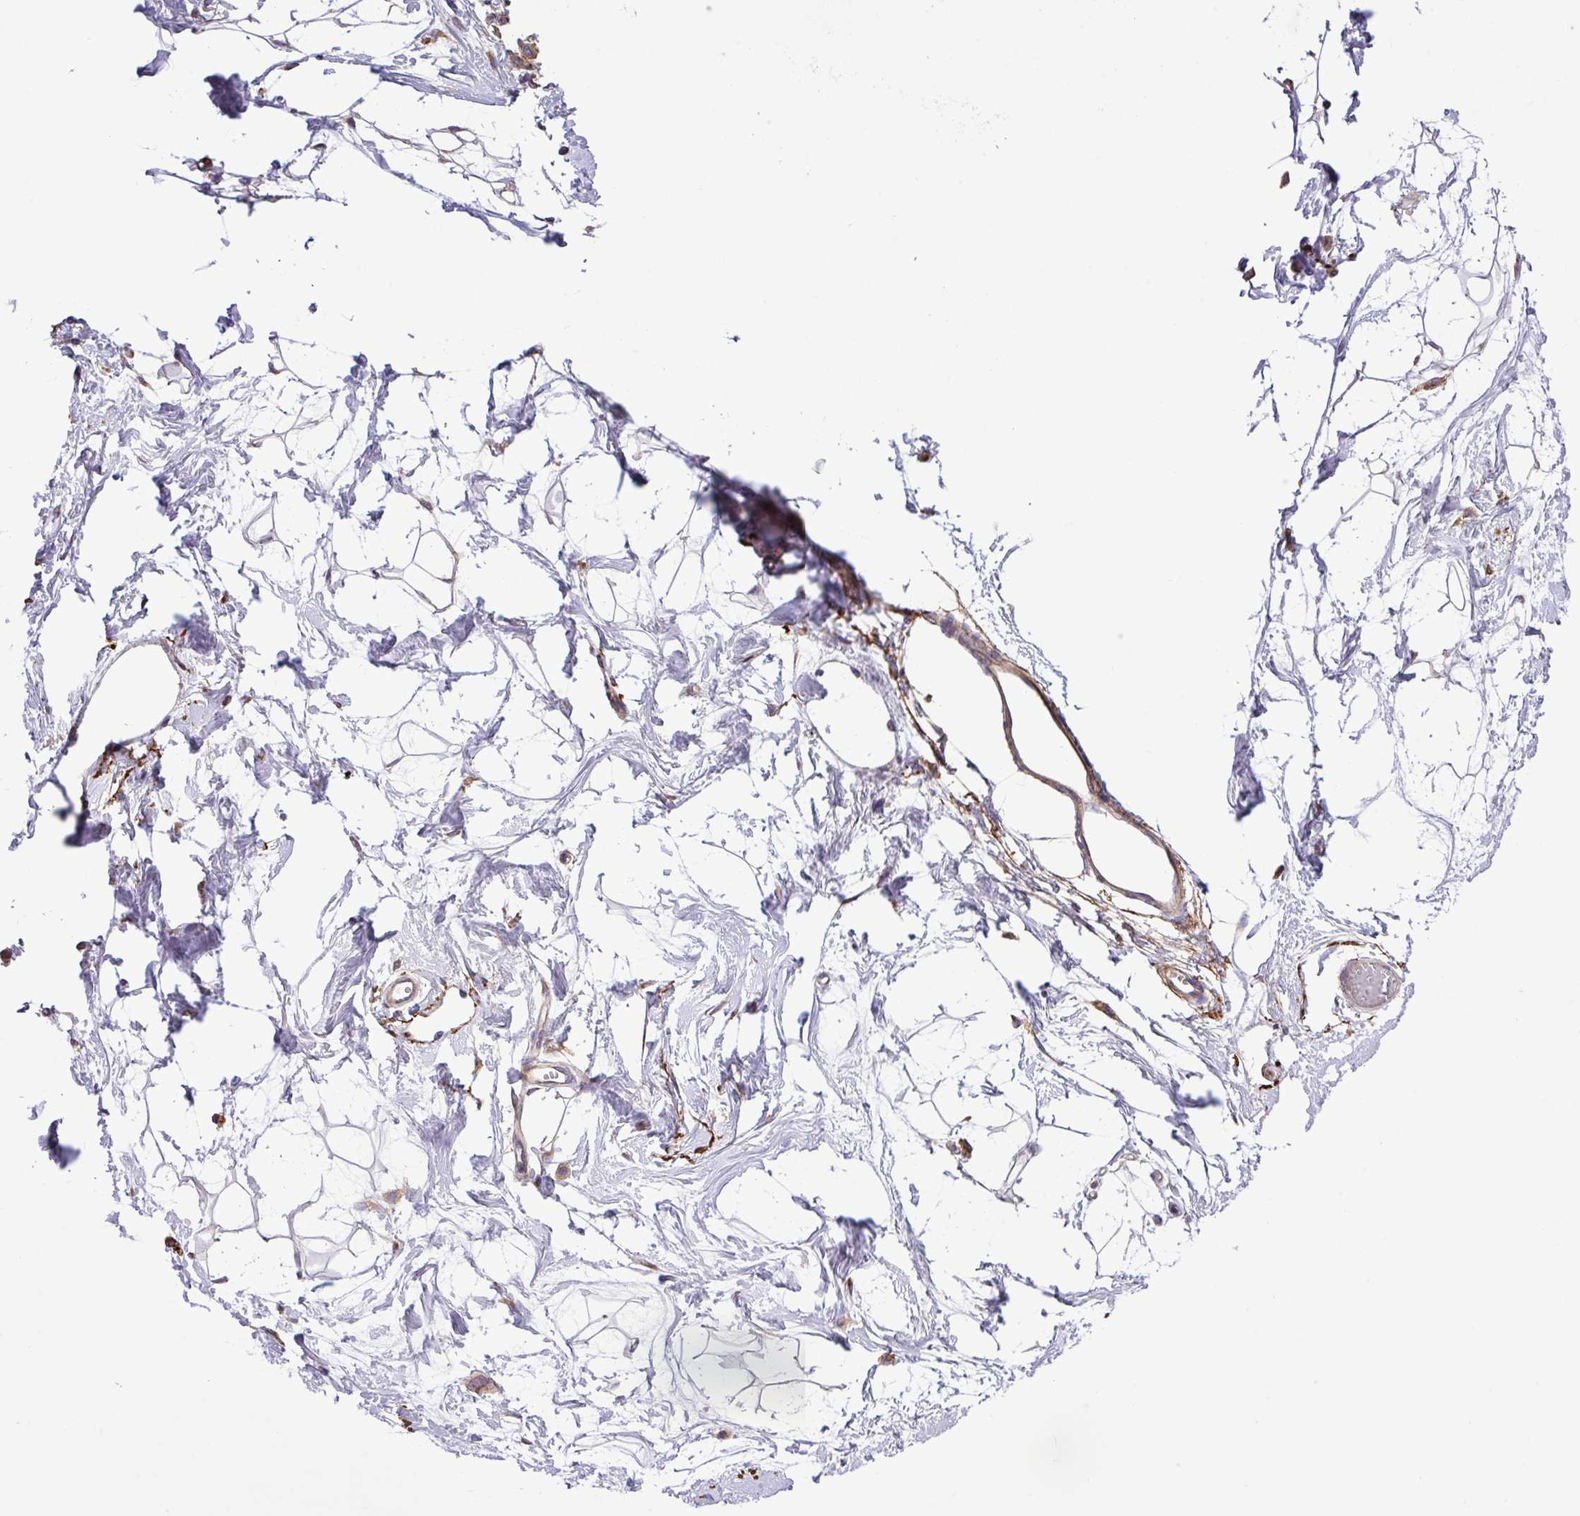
{"staining": {"intensity": "negative", "quantity": "none", "location": "none"}, "tissue": "breast", "cell_type": "Adipocytes", "image_type": "normal", "snomed": [{"axis": "morphology", "description": "Normal tissue, NOS"}, {"axis": "topography", "description": "Breast"}], "caption": "Immunohistochemical staining of unremarkable human breast shows no significant staining in adipocytes.", "gene": "MEGF6", "patient": {"sex": "female", "age": 45}}